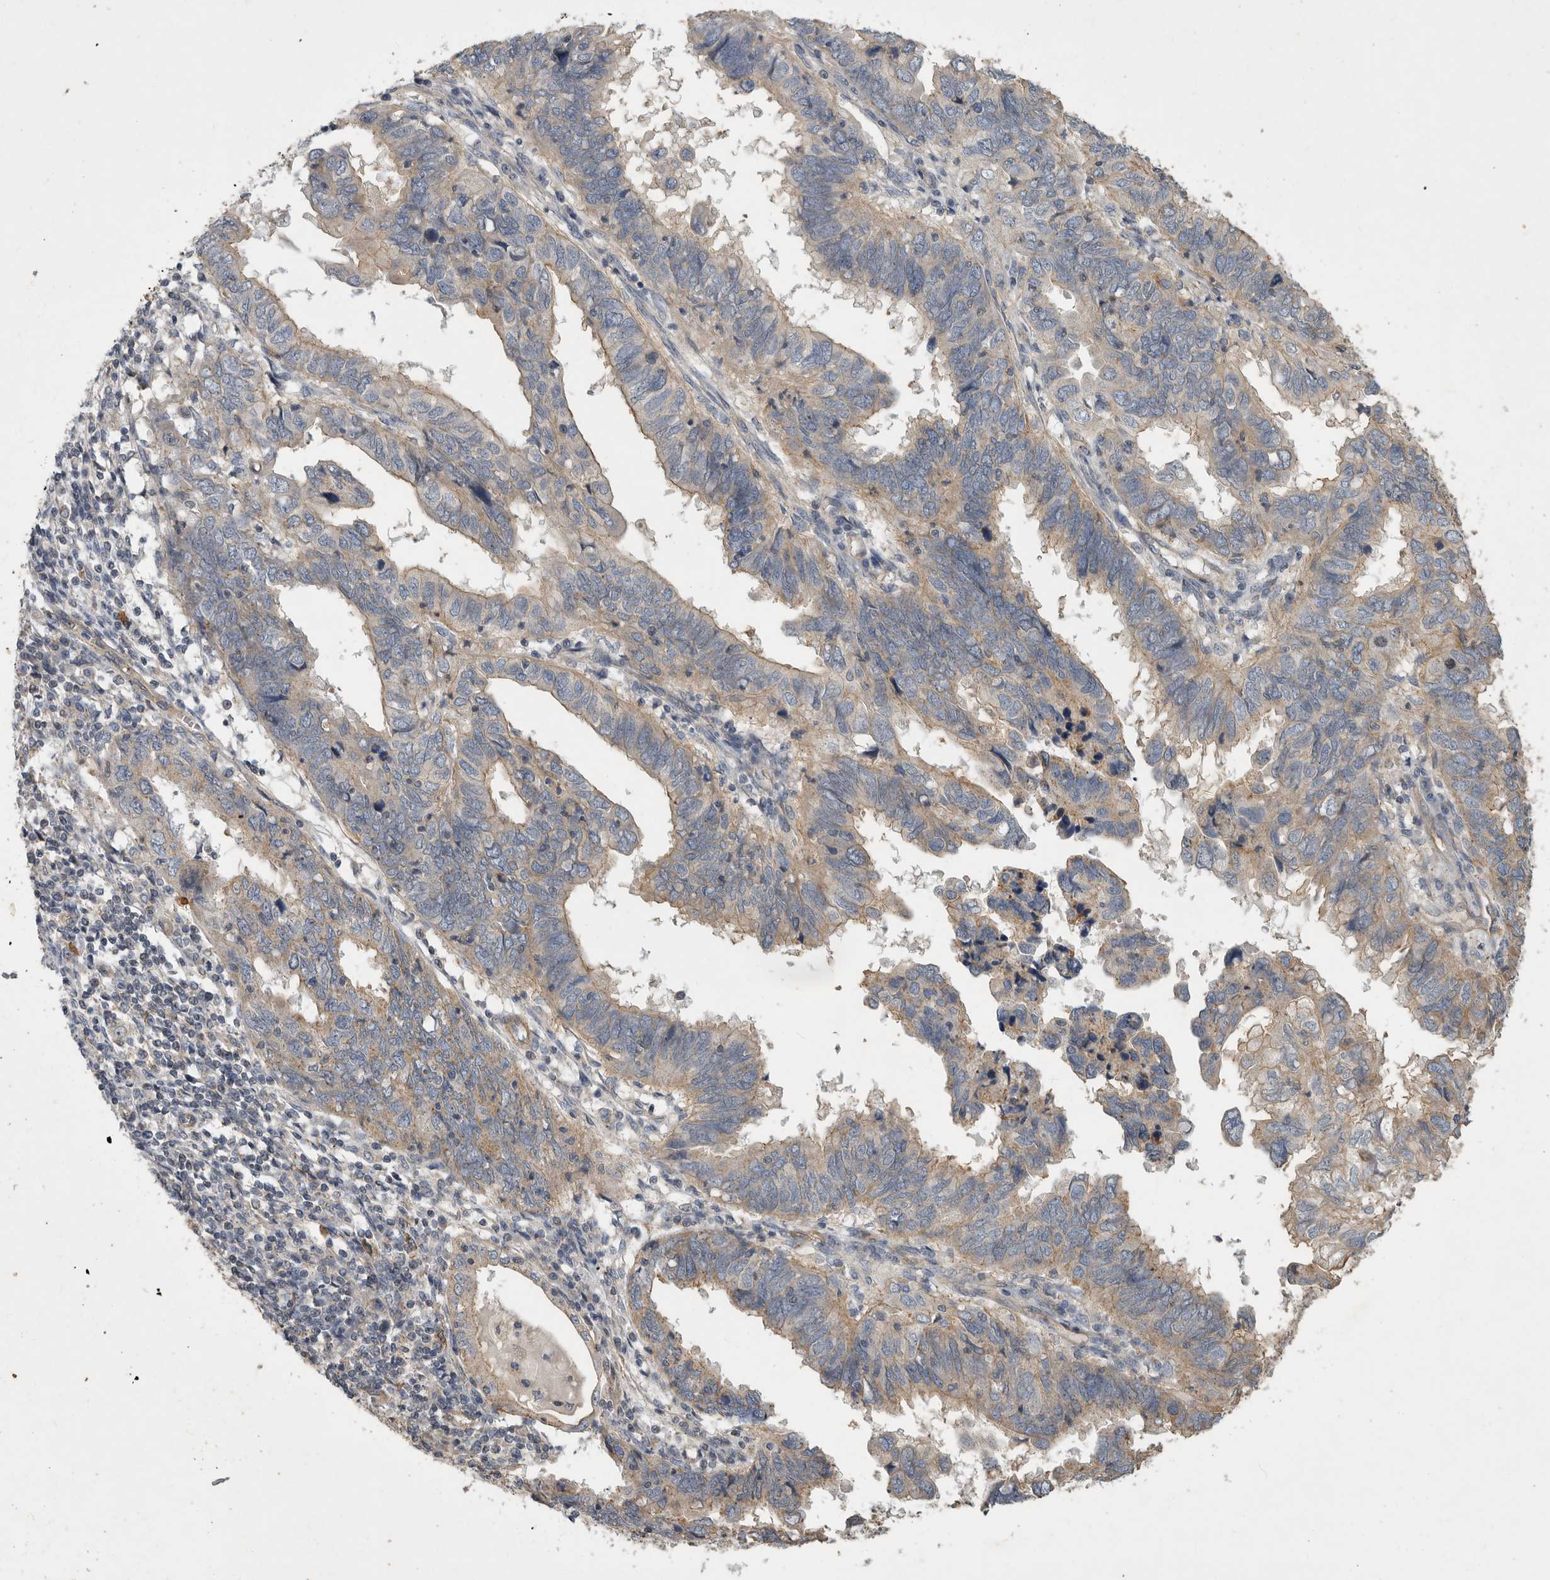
{"staining": {"intensity": "weak", "quantity": "25%-75%", "location": "cytoplasmic/membranous"}, "tissue": "endometrial cancer", "cell_type": "Tumor cells", "image_type": "cancer", "snomed": [{"axis": "morphology", "description": "Adenocarcinoma, NOS"}, {"axis": "topography", "description": "Uterus"}], "caption": "Brown immunohistochemical staining in human endometrial adenocarcinoma demonstrates weak cytoplasmic/membranous expression in approximately 25%-75% of tumor cells. Using DAB (3,3'-diaminobenzidine) (brown) and hematoxylin (blue) stains, captured at high magnification using brightfield microscopy.", "gene": "MLPH", "patient": {"sex": "female", "age": 77}}